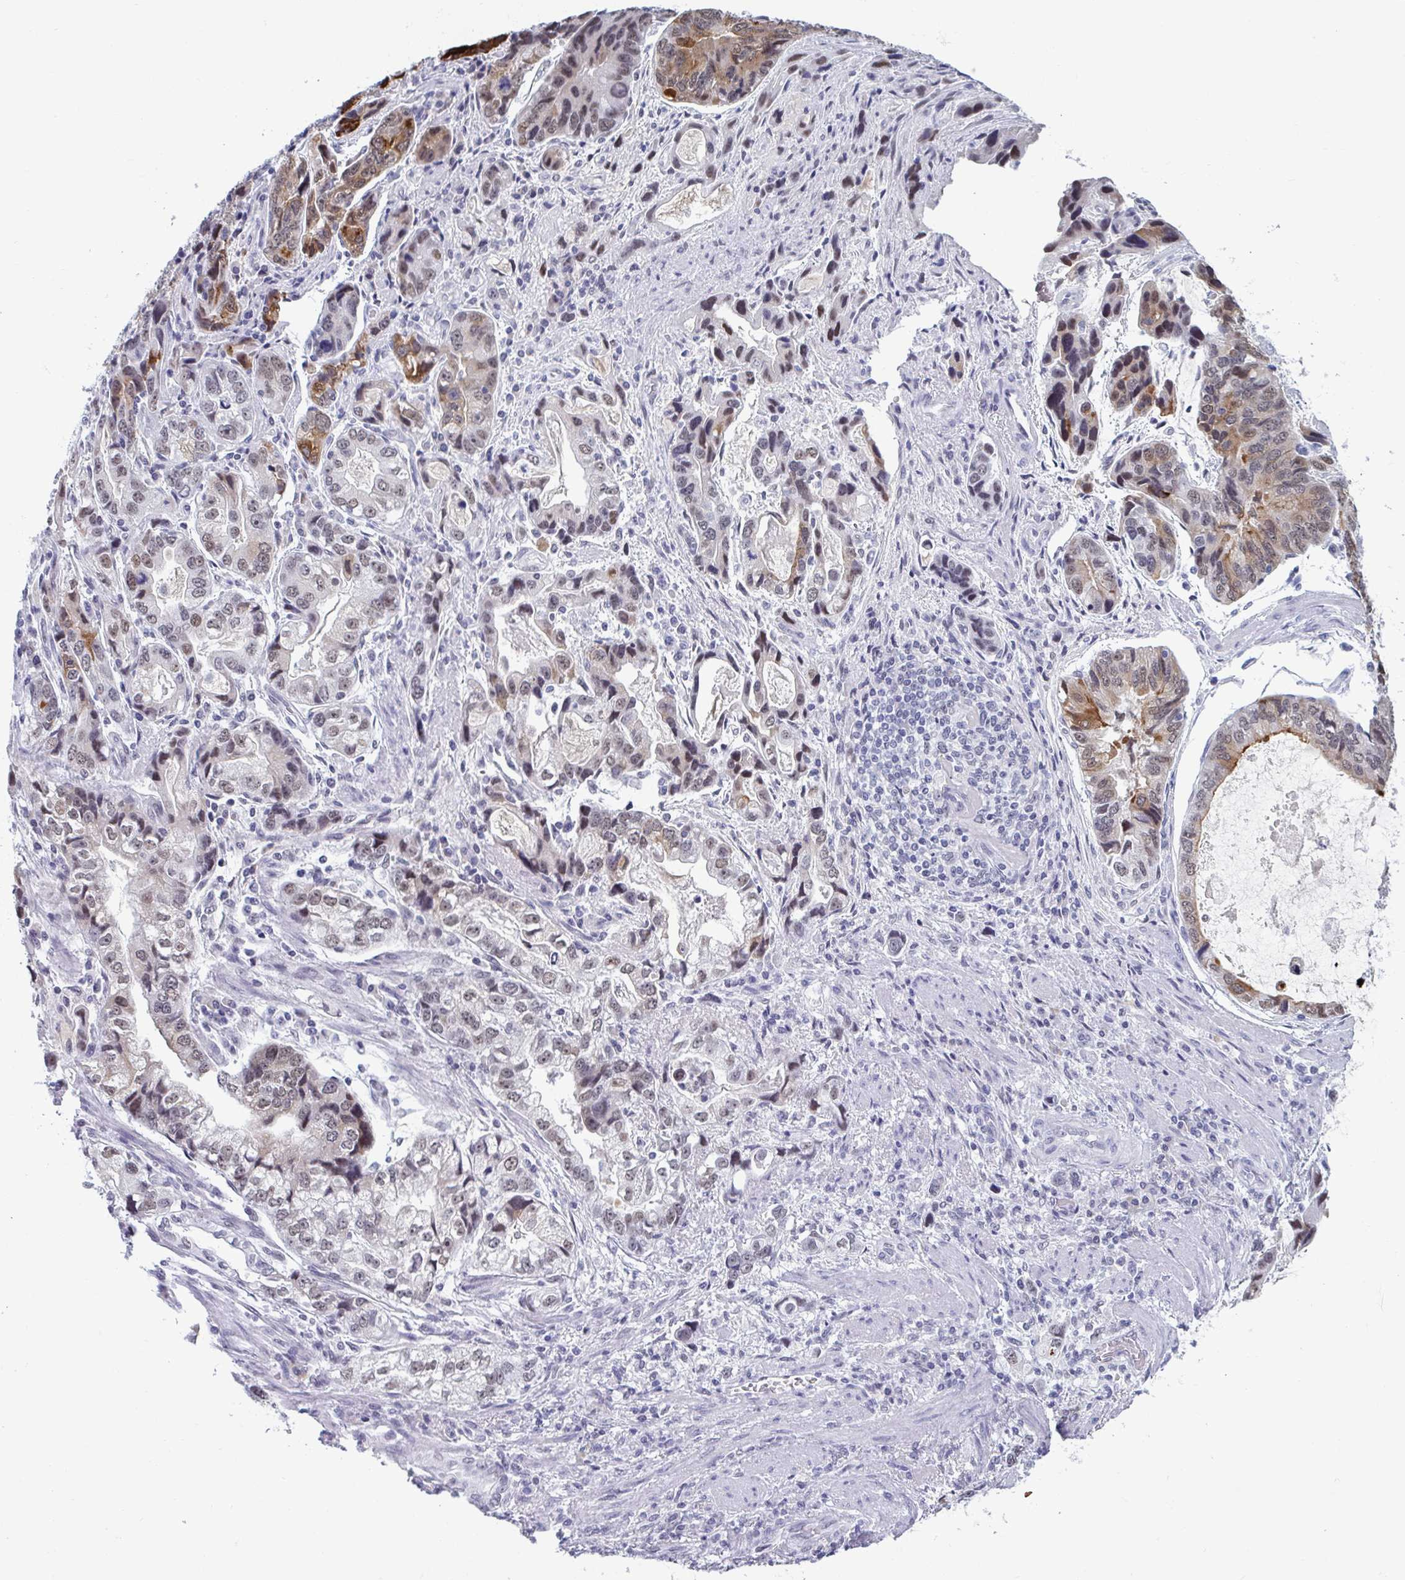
{"staining": {"intensity": "weak", "quantity": "25%-75%", "location": "nuclear"}, "tissue": "stomach cancer", "cell_type": "Tumor cells", "image_type": "cancer", "snomed": [{"axis": "morphology", "description": "Adenocarcinoma, NOS"}, {"axis": "topography", "description": "Stomach, lower"}], "caption": "IHC of human stomach adenocarcinoma shows low levels of weak nuclear staining in about 25%-75% of tumor cells.", "gene": "MSMB", "patient": {"sex": "female", "age": 93}}